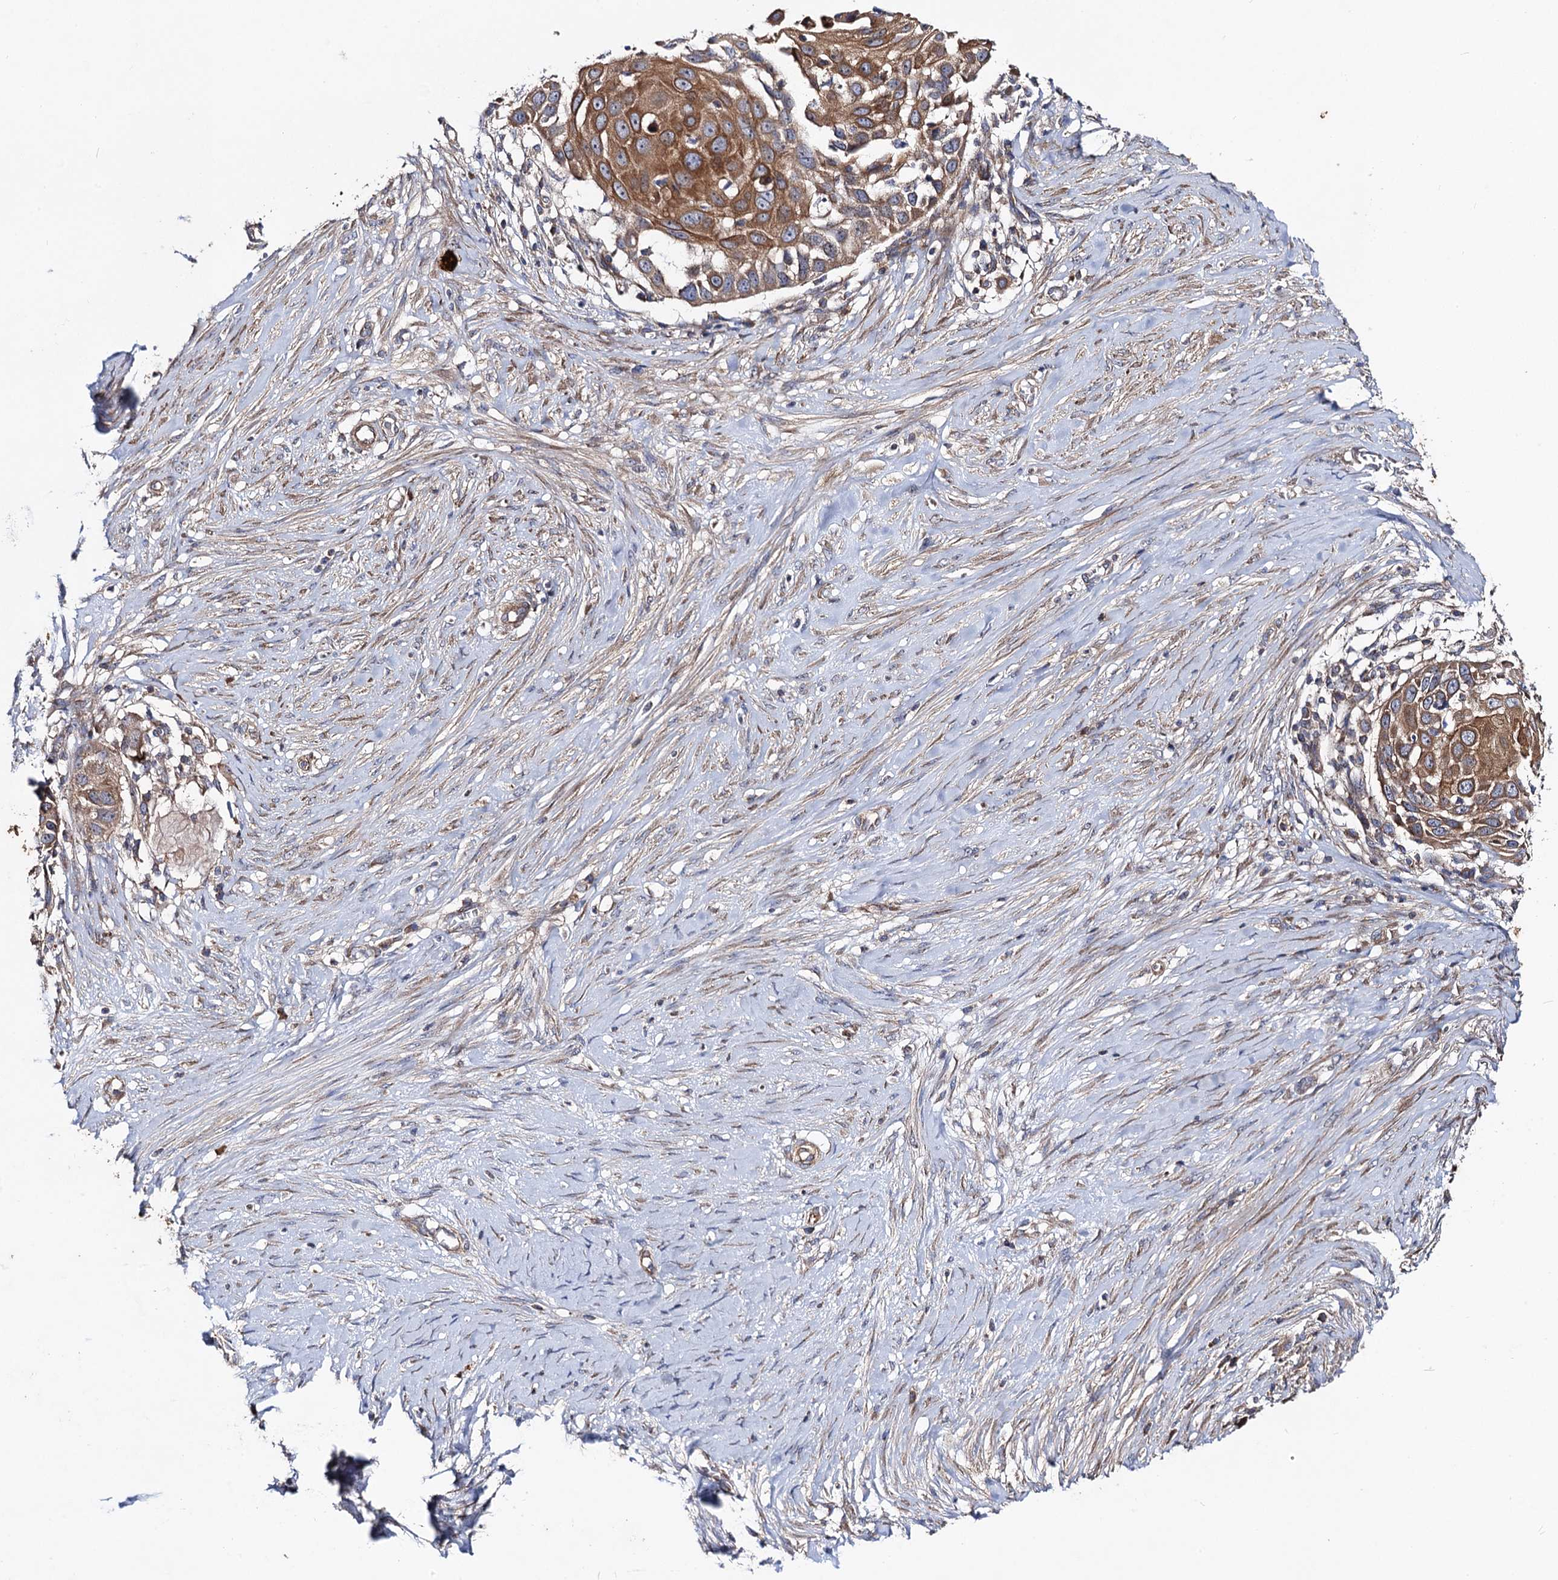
{"staining": {"intensity": "moderate", "quantity": ">75%", "location": "cytoplasmic/membranous"}, "tissue": "skin cancer", "cell_type": "Tumor cells", "image_type": "cancer", "snomed": [{"axis": "morphology", "description": "Squamous cell carcinoma, NOS"}, {"axis": "topography", "description": "Skin"}], "caption": "Squamous cell carcinoma (skin) tissue shows moderate cytoplasmic/membranous staining in about >75% of tumor cells (Stains: DAB in brown, nuclei in blue, Microscopy: brightfield microscopy at high magnification).", "gene": "DYDC1", "patient": {"sex": "female", "age": 44}}